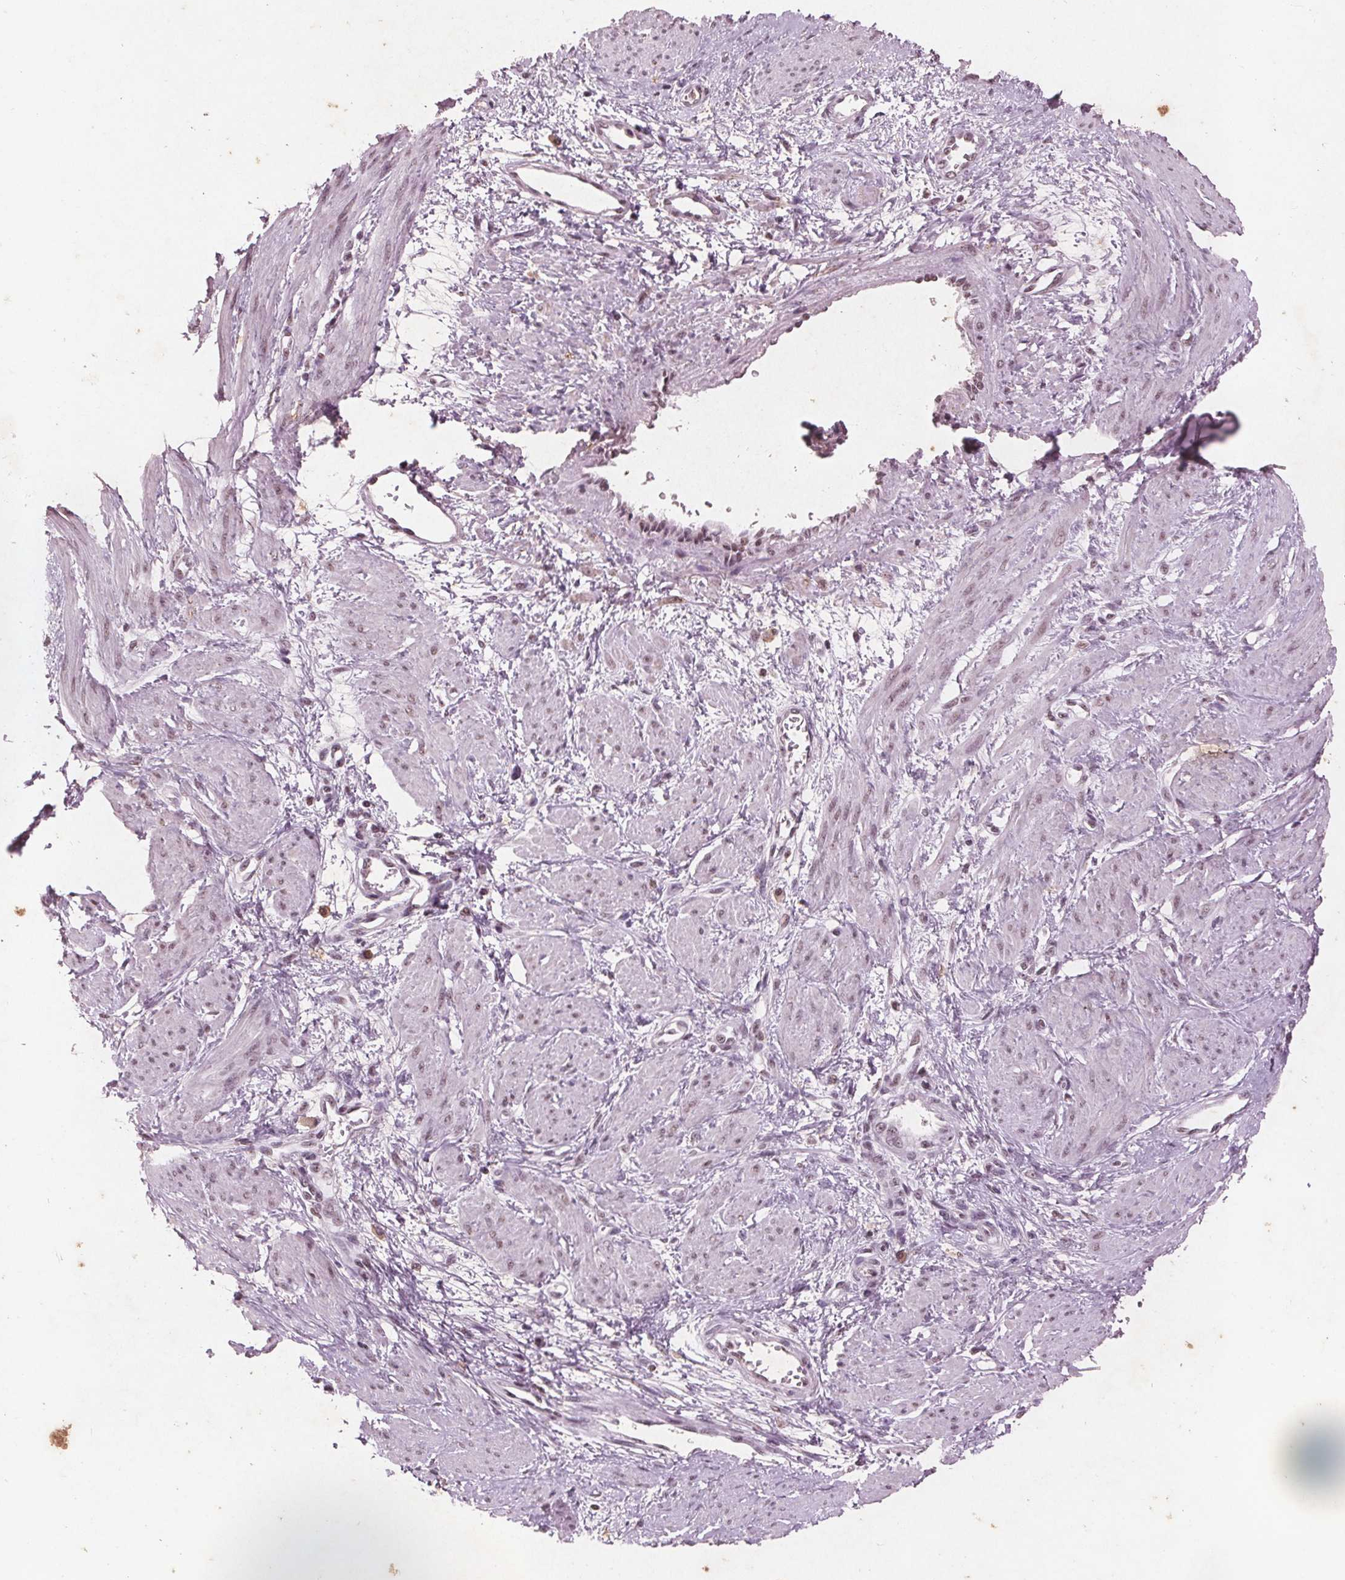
{"staining": {"intensity": "weak", "quantity": ">75%", "location": "nuclear"}, "tissue": "smooth muscle", "cell_type": "Smooth muscle cells", "image_type": "normal", "snomed": [{"axis": "morphology", "description": "Normal tissue, NOS"}, {"axis": "topography", "description": "Smooth muscle"}, {"axis": "topography", "description": "Uterus"}], "caption": "Immunohistochemical staining of unremarkable human smooth muscle shows weak nuclear protein expression in approximately >75% of smooth muscle cells. (Brightfield microscopy of DAB IHC at high magnification).", "gene": "RPS6KA2", "patient": {"sex": "female", "age": 39}}